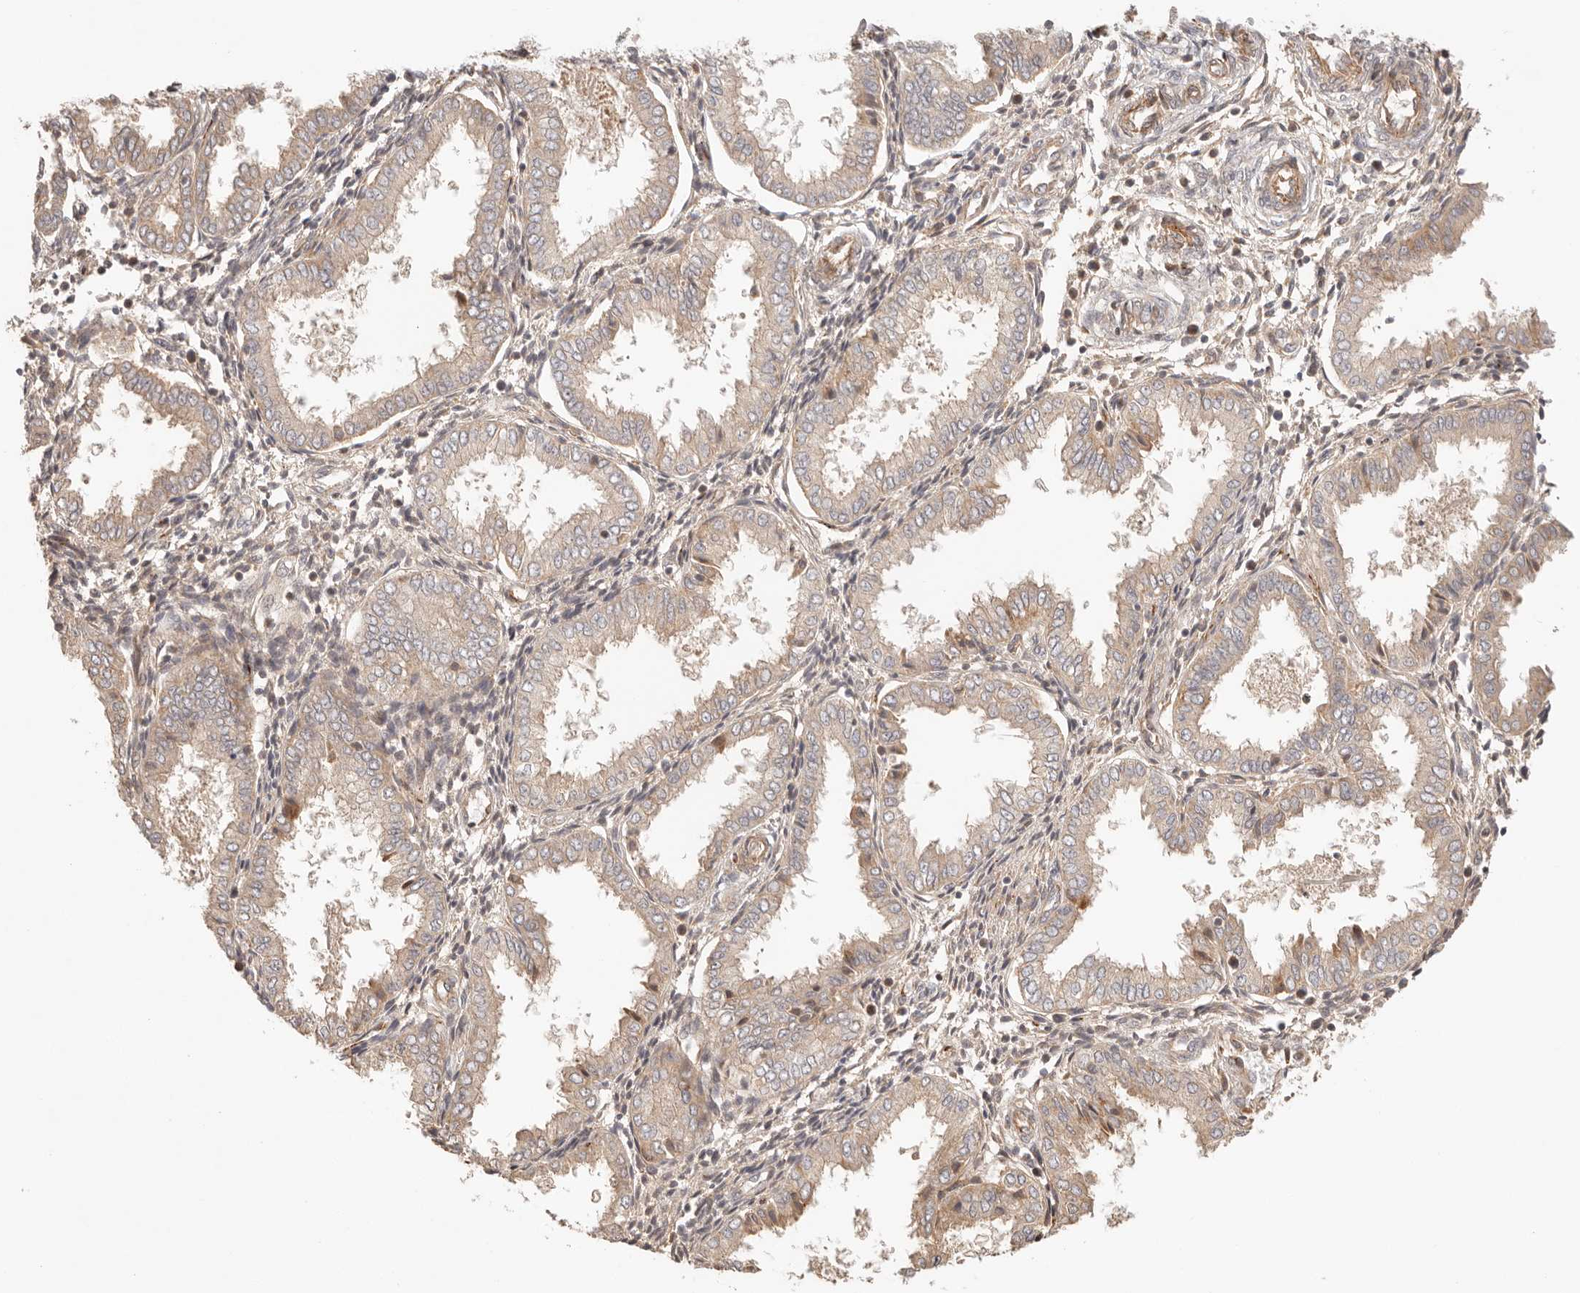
{"staining": {"intensity": "moderate", "quantity": "<25%", "location": "cytoplasmic/membranous"}, "tissue": "endometrium", "cell_type": "Cells in endometrial stroma", "image_type": "normal", "snomed": [{"axis": "morphology", "description": "Normal tissue, NOS"}, {"axis": "topography", "description": "Endometrium"}], "caption": "Immunohistochemical staining of unremarkable human endometrium exhibits <25% levels of moderate cytoplasmic/membranous protein staining in about <25% of cells in endometrial stroma. Nuclei are stained in blue.", "gene": "IL1R2", "patient": {"sex": "female", "age": 33}}